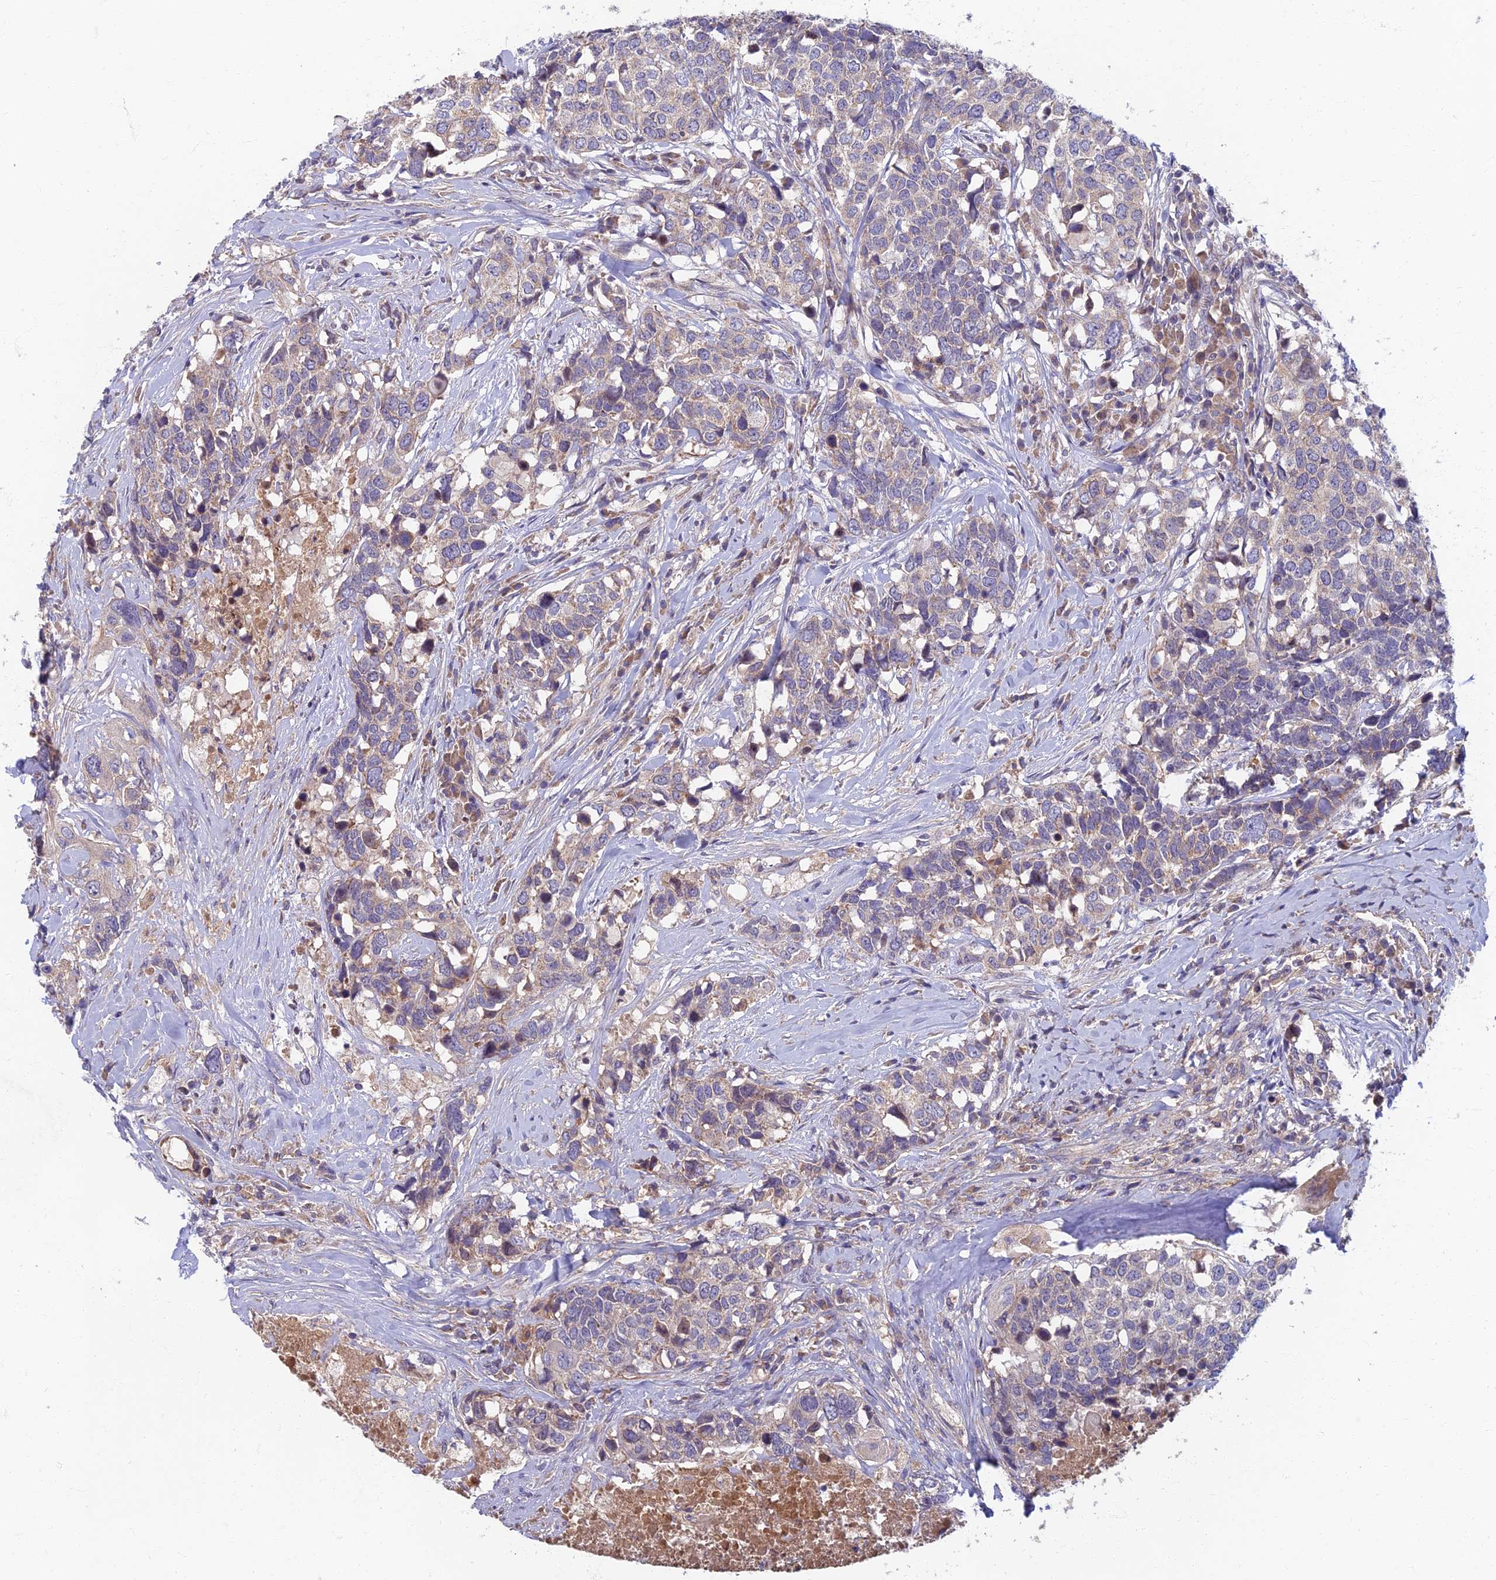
{"staining": {"intensity": "negative", "quantity": "none", "location": "none"}, "tissue": "head and neck cancer", "cell_type": "Tumor cells", "image_type": "cancer", "snomed": [{"axis": "morphology", "description": "Squamous cell carcinoma, NOS"}, {"axis": "topography", "description": "Head-Neck"}], "caption": "High magnification brightfield microscopy of head and neck squamous cell carcinoma stained with DAB (brown) and counterstained with hematoxylin (blue): tumor cells show no significant positivity.", "gene": "SOGA1", "patient": {"sex": "male", "age": 66}}